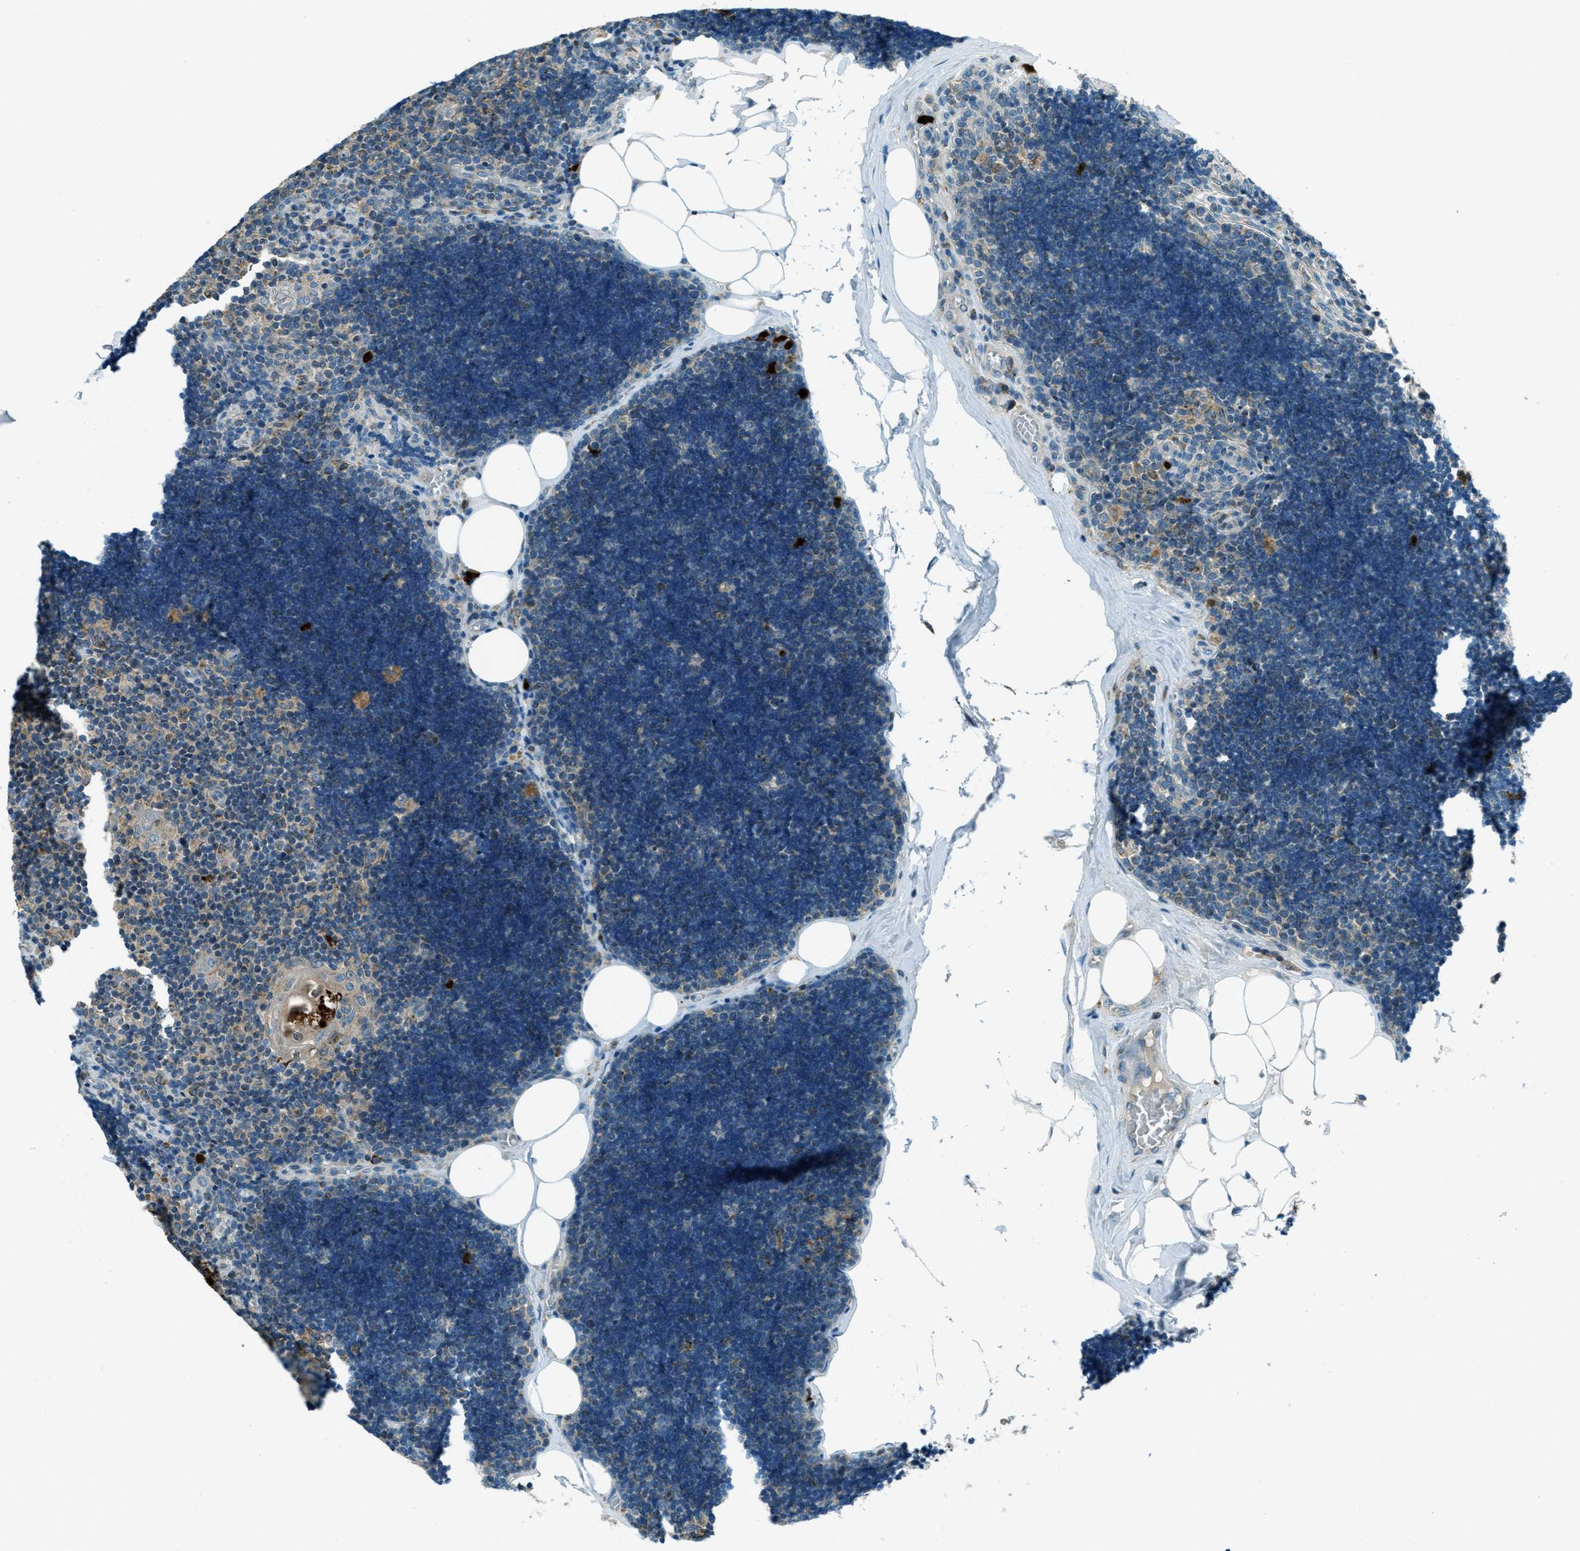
{"staining": {"intensity": "moderate", "quantity": "25%-75%", "location": "cytoplasmic/membranous"}, "tissue": "lymph node", "cell_type": "Germinal center cells", "image_type": "normal", "snomed": [{"axis": "morphology", "description": "Normal tissue, NOS"}, {"axis": "topography", "description": "Lymph node"}], "caption": "This histopathology image demonstrates immunohistochemistry staining of benign human lymph node, with medium moderate cytoplasmic/membranous positivity in approximately 25%-75% of germinal center cells.", "gene": "FAR1", "patient": {"sex": "male", "age": 33}}